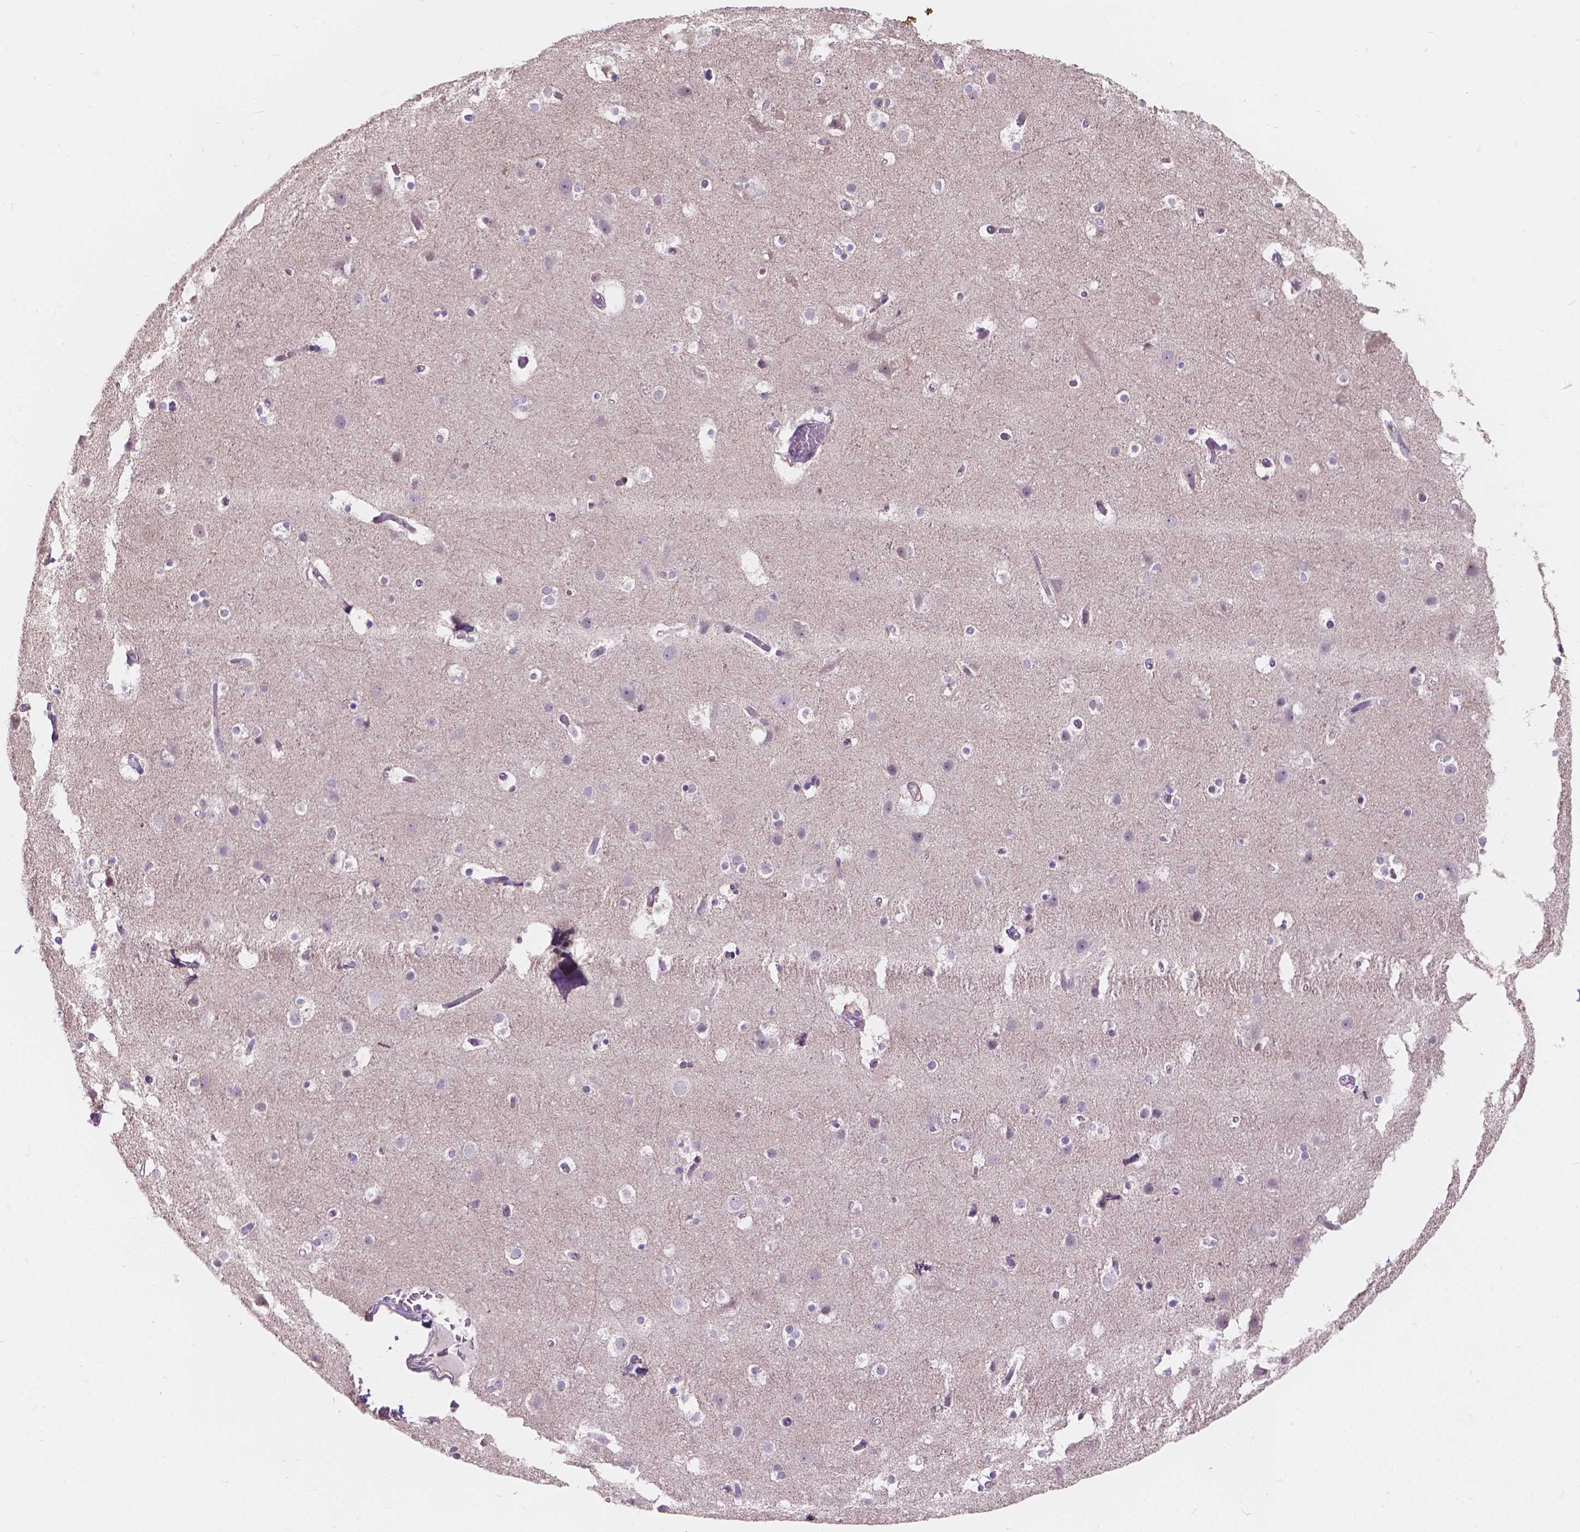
{"staining": {"intensity": "negative", "quantity": "none", "location": "none"}, "tissue": "cerebral cortex", "cell_type": "Endothelial cells", "image_type": "normal", "snomed": [{"axis": "morphology", "description": "Normal tissue, NOS"}, {"axis": "topography", "description": "Cerebral cortex"}], "caption": "A high-resolution micrograph shows immunohistochemistry (IHC) staining of benign cerebral cortex, which demonstrates no significant positivity in endothelial cells. (DAB (3,3'-diaminobenzidine) IHC with hematoxylin counter stain).", "gene": "MYH14", "patient": {"sex": "female", "age": 52}}